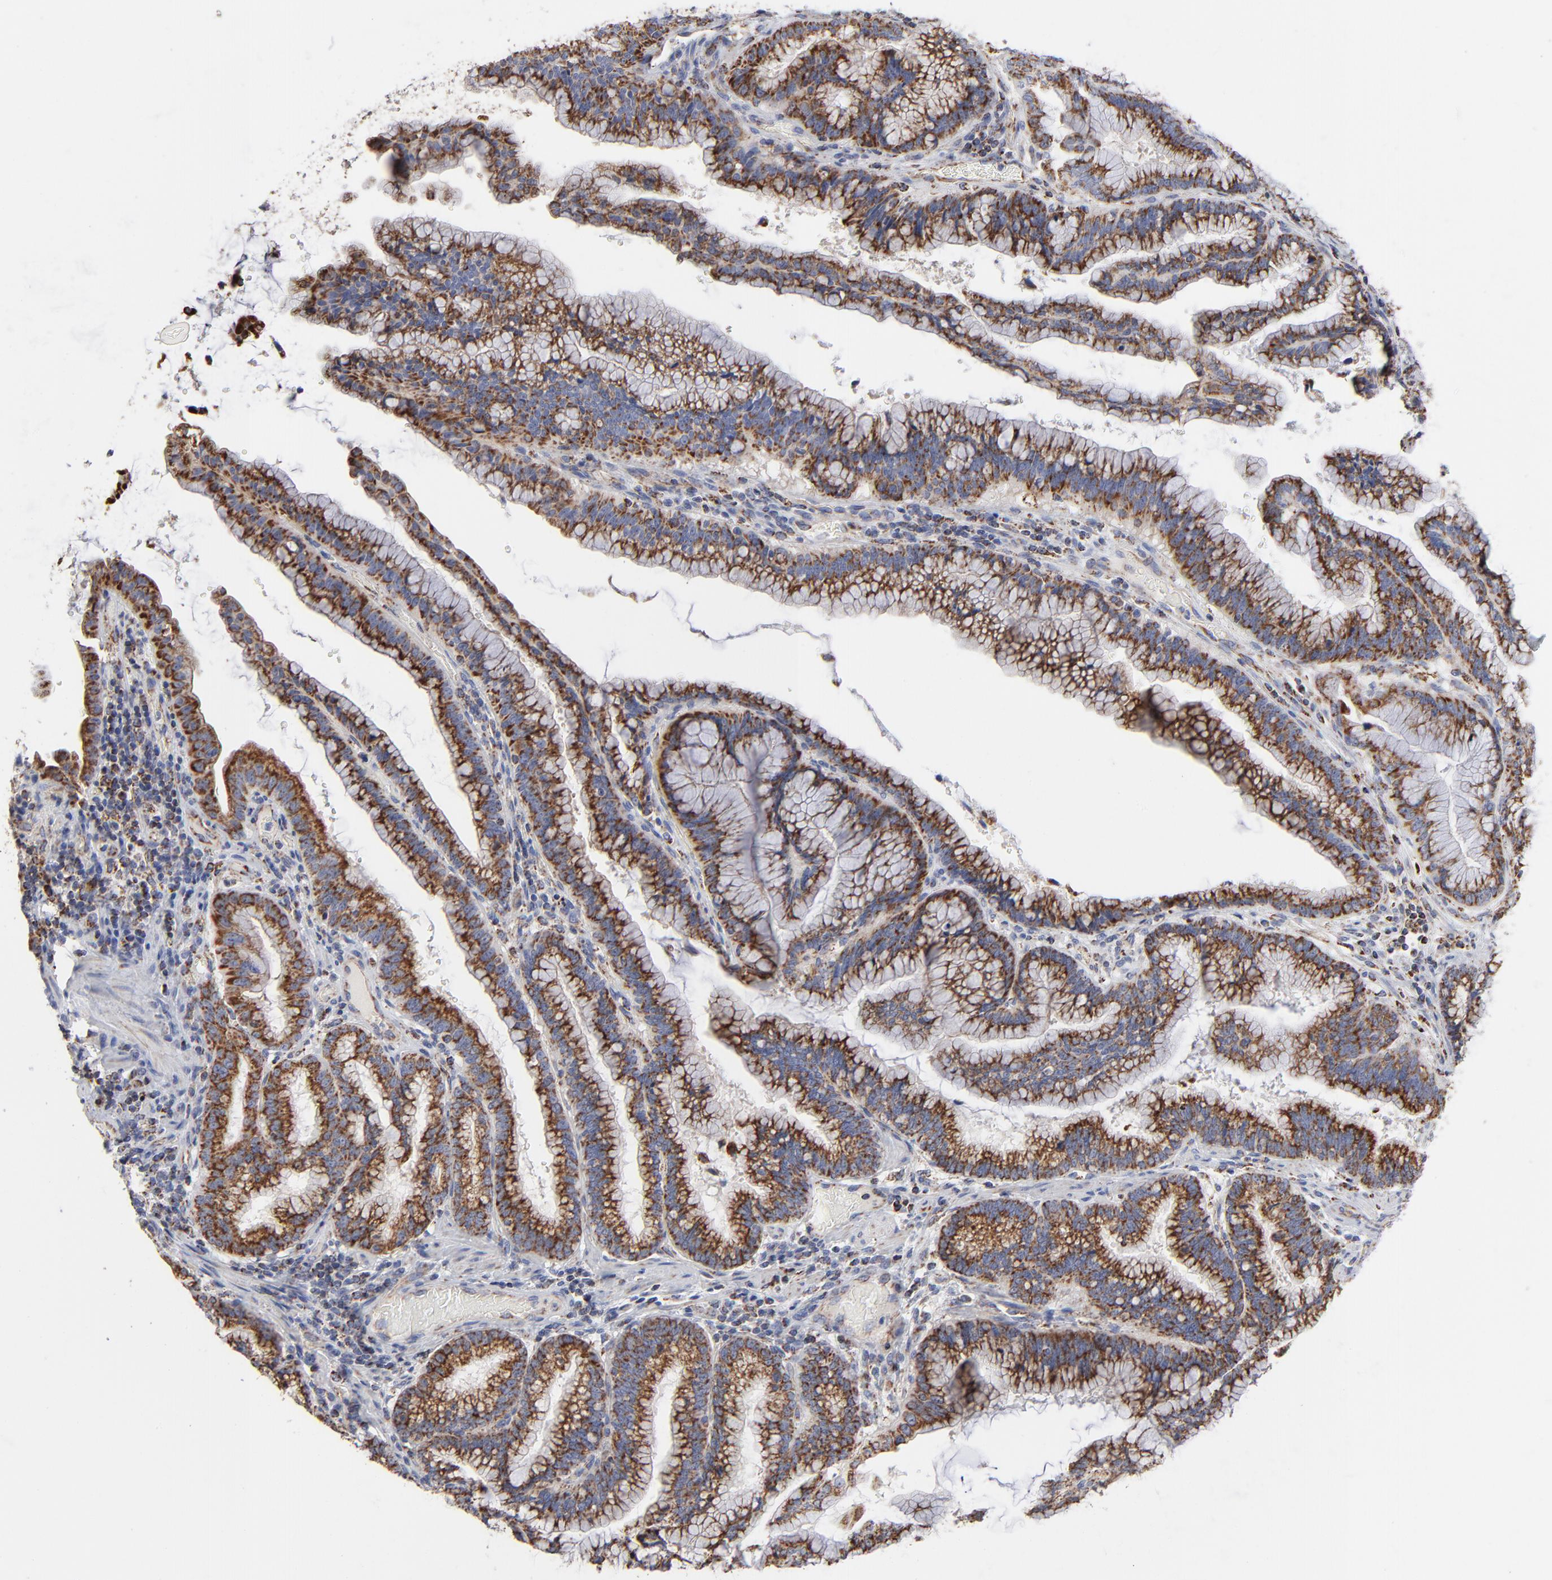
{"staining": {"intensity": "strong", "quantity": ">75%", "location": "cytoplasmic/membranous"}, "tissue": "pancreatic cancer", "cell_type": "Tumor cells", "image_type": "cancer", "snomed": [{"axis": "morphology", "description": "Adenocarcinoma, NOS"}, {"axis": "topography", "description": "Pancreas"}], "caption": "Immunohistochemistry micrograph of adenocarcinoma (pancreatic) stained for a protein (brown), which displays high levels of strong cytoplasmic/membranous positivity in about >75% of tumor cells.", "gene": "ASB3", "patient": {"sex": "female", "age": 64}}